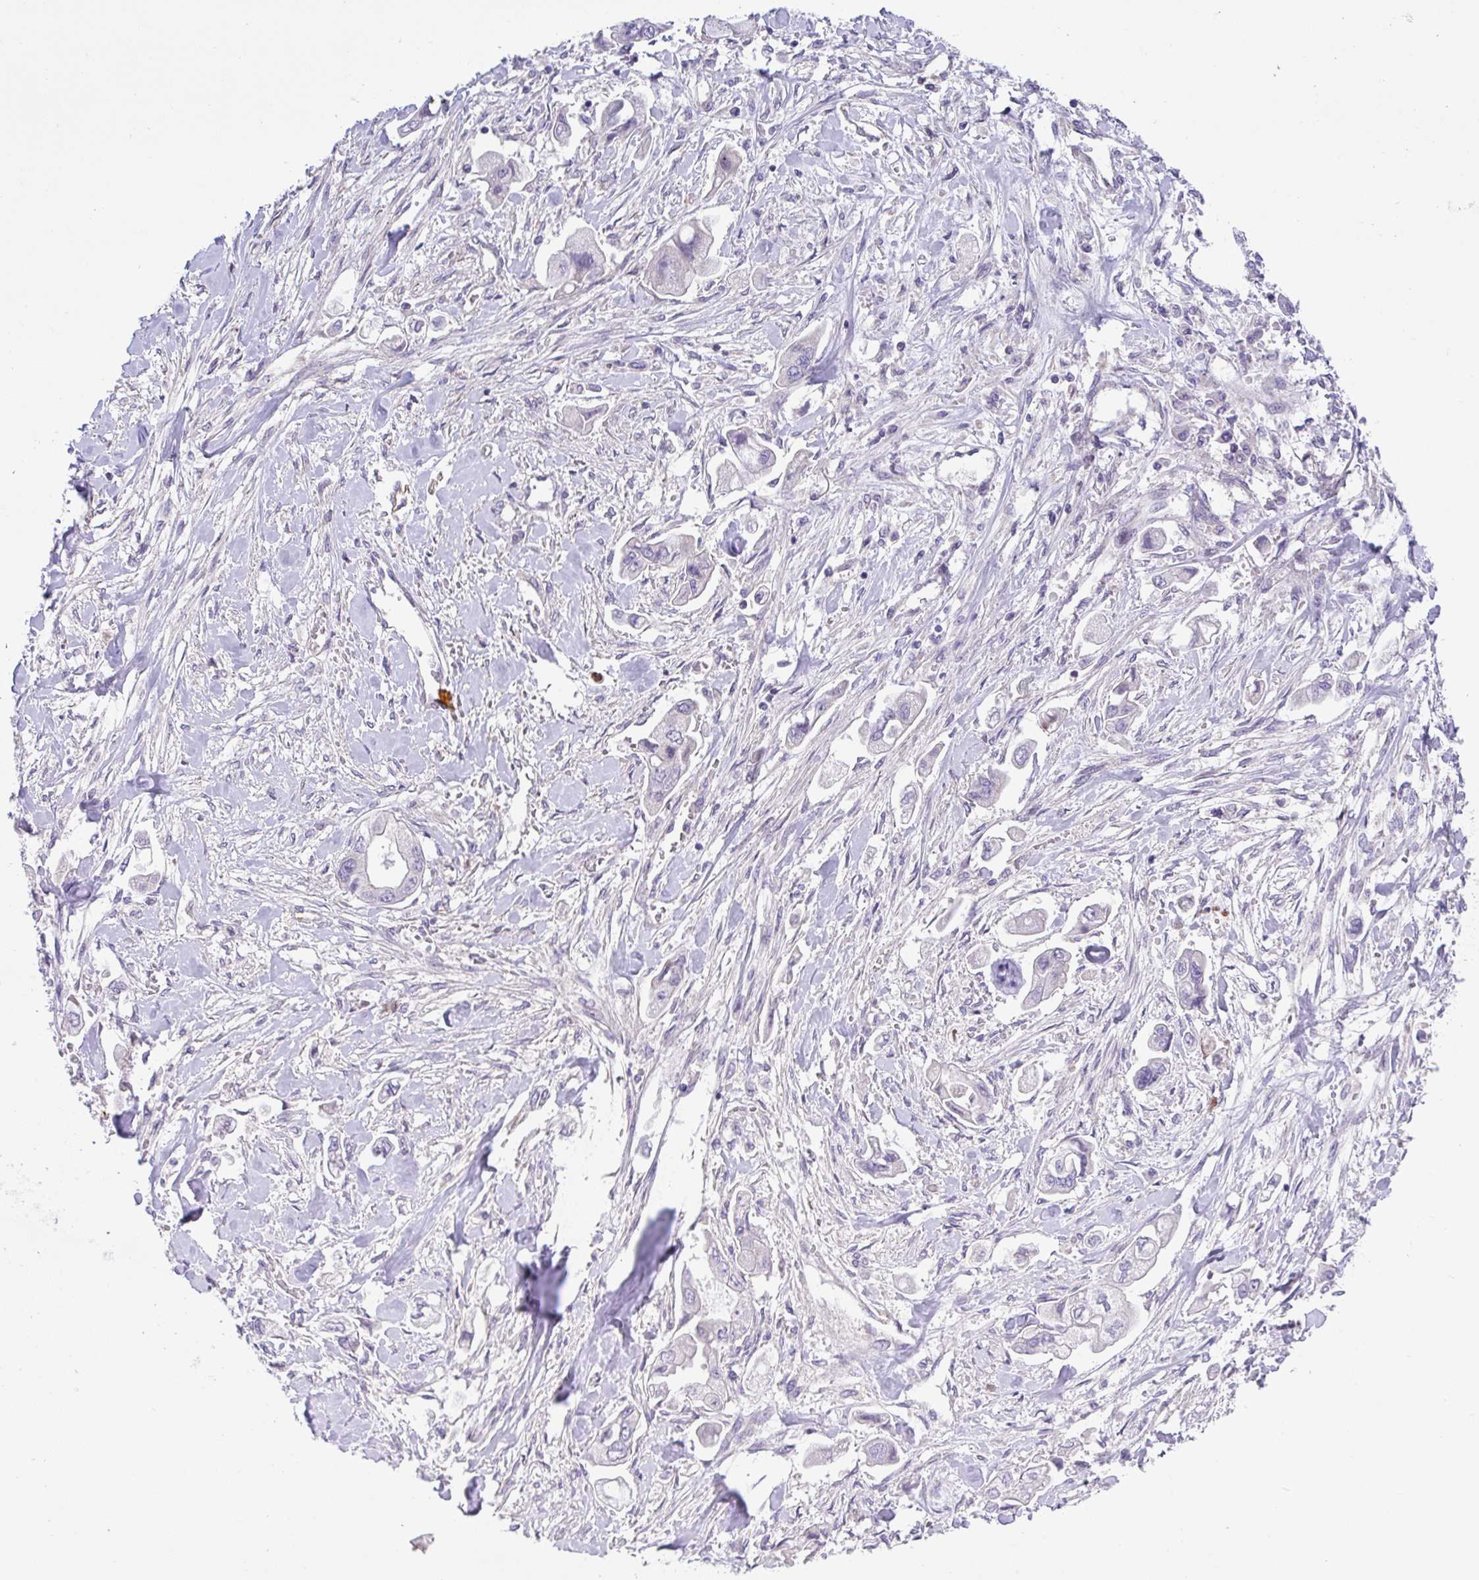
{"staining": {"intensity": "negative", "quantity": "none", "location": "none"}, "tissue": "stomach cancer", "cell_type": "Tumor cells", "image_type": "cancer", "snomed": [{"axis": "morphology", "description": "Adenocarcinoma, NOS"}, {"axis": "topography", "description": "Stomach"}], "caption": "This is an IHC micrograph of human stomach cancer (adenocarcinoma). There is no positivity in tumor cells.", "gene": "RHOXF1", "patient": {"sex": "male", "age": 62}}